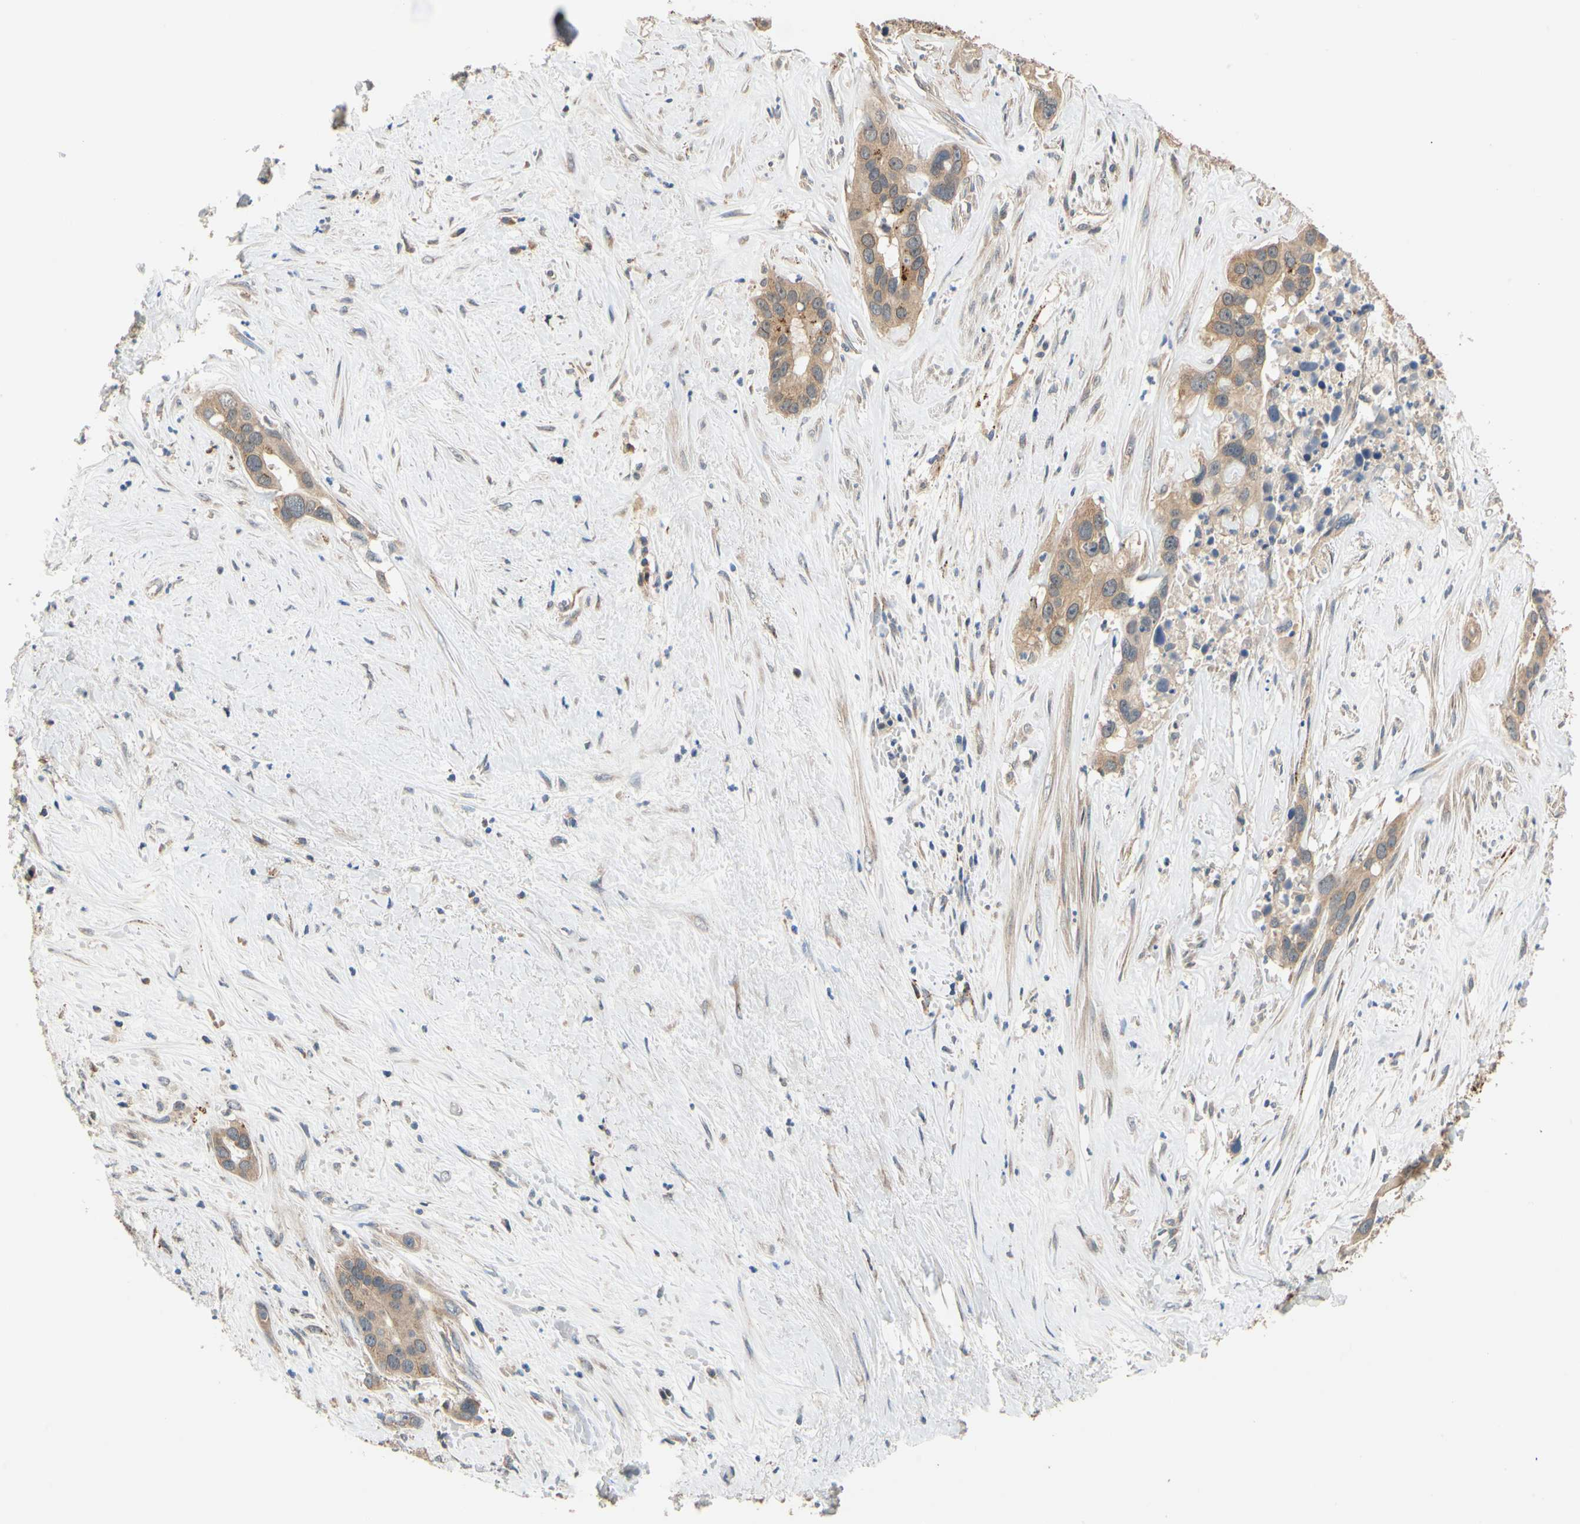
{"staining": {"intensity": "moderate", "quantity": ">75%", "location": "cytoplasmic/membranous"}, "tissue": "liver cancer", "cell_type": "Tumor cells", "image_type": "cancer", "snomed": [{"axis": "morphology", "description": "Cholangiocarcinoma"}, {"axis": "topography", "description": "Liver"}], "caption": "This histopathology image demonstrates IHC staining of cholangiocarcinoma (liver), with medium moderate cytoplasmic/membranous positivity in about >75% of tumor cells.", "gene": "ANKHD1", "patient": {"sex": "female", "age": 65}}